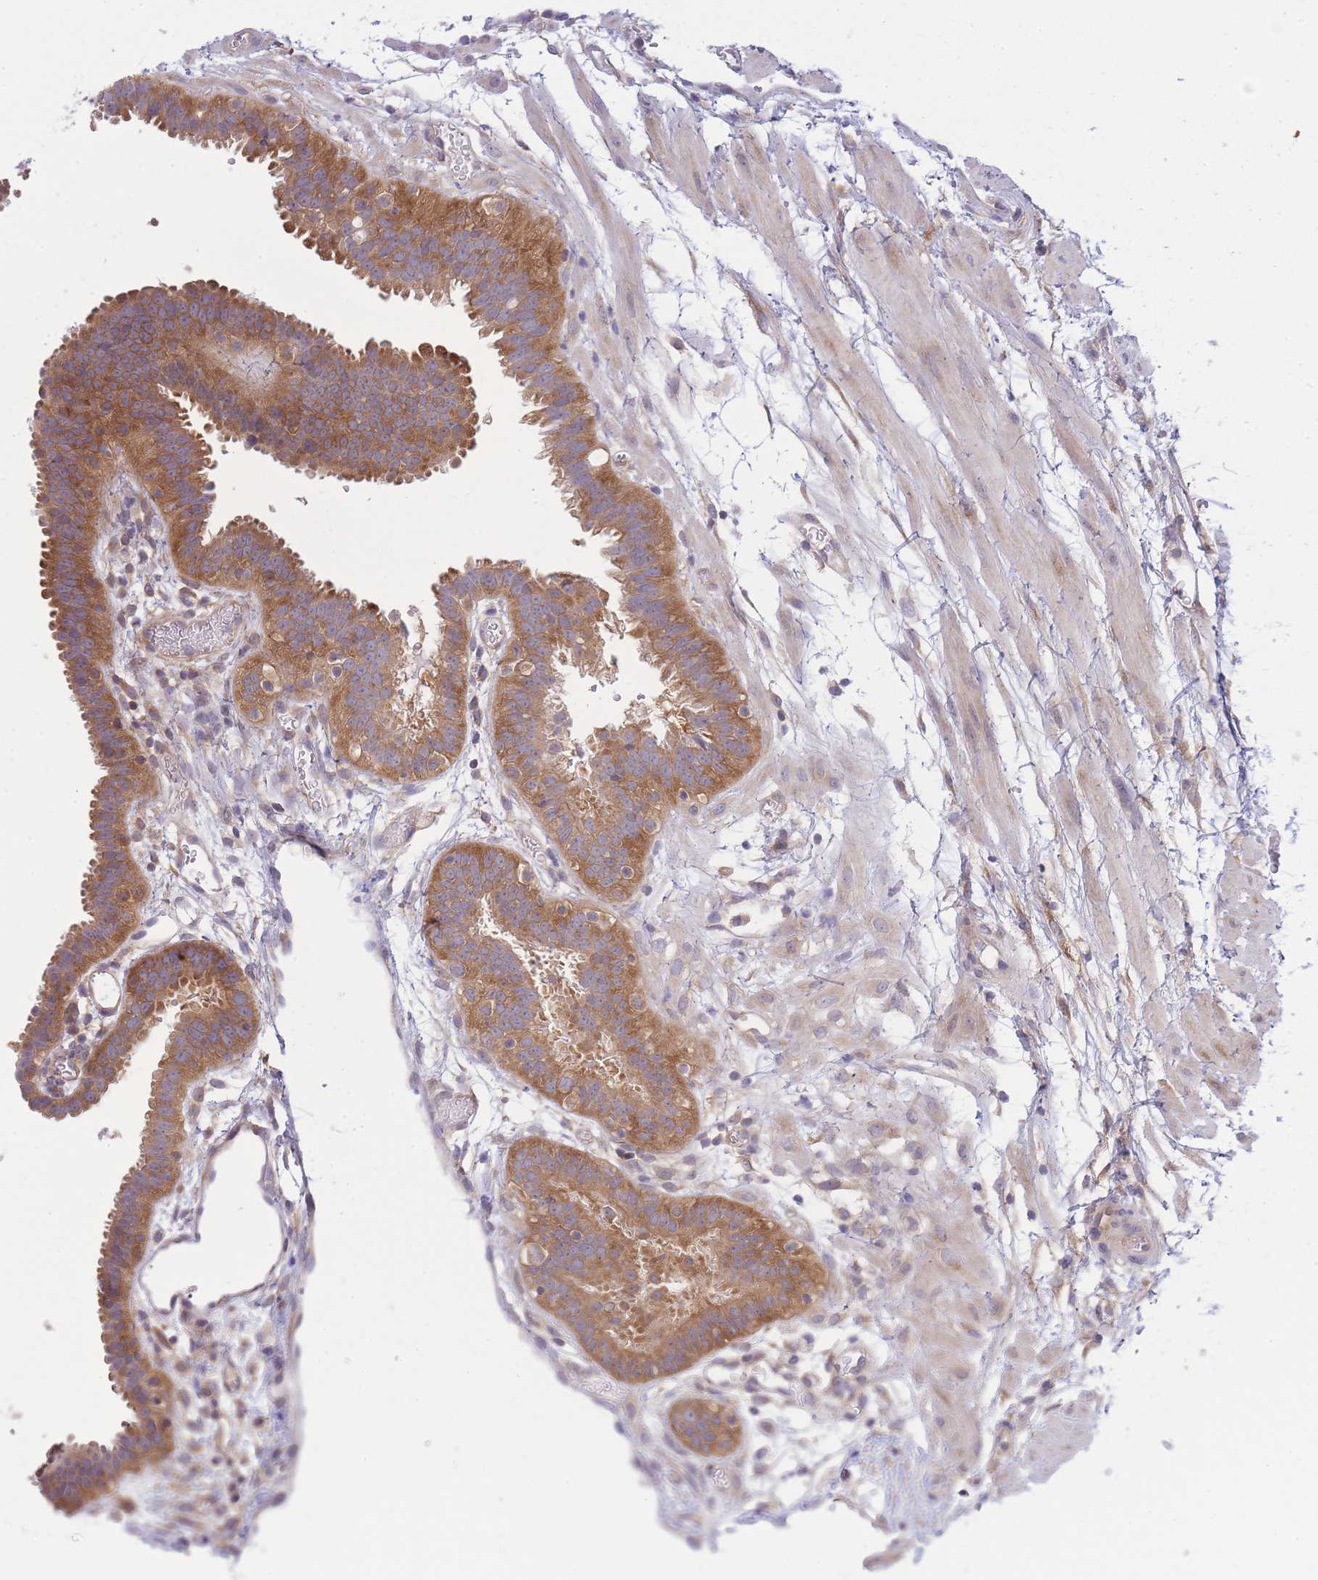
{"staining": {"intensity": "moderate", "quantity": ">75%", "location": "cytoplasmic/membranous"}, "tissue": "fallopian tube", "cell_type": "Glandular cells", "image_type": "normal", "snomed": [{"axis": "morphology", "description": "Normal tissue, NOS"}, {"axis": "topography", "description": "Fallopian tube"}], "caption": "A high-resolution image shows immunohistochemistry (IHC) staining of unremarkable fallopian tube, which shows moderate cytoplasmic/membranous positivity in approximately >75% of glandular cells.", "gene": "PFDN6", "patient": {"sex": "female", "age": 37}}